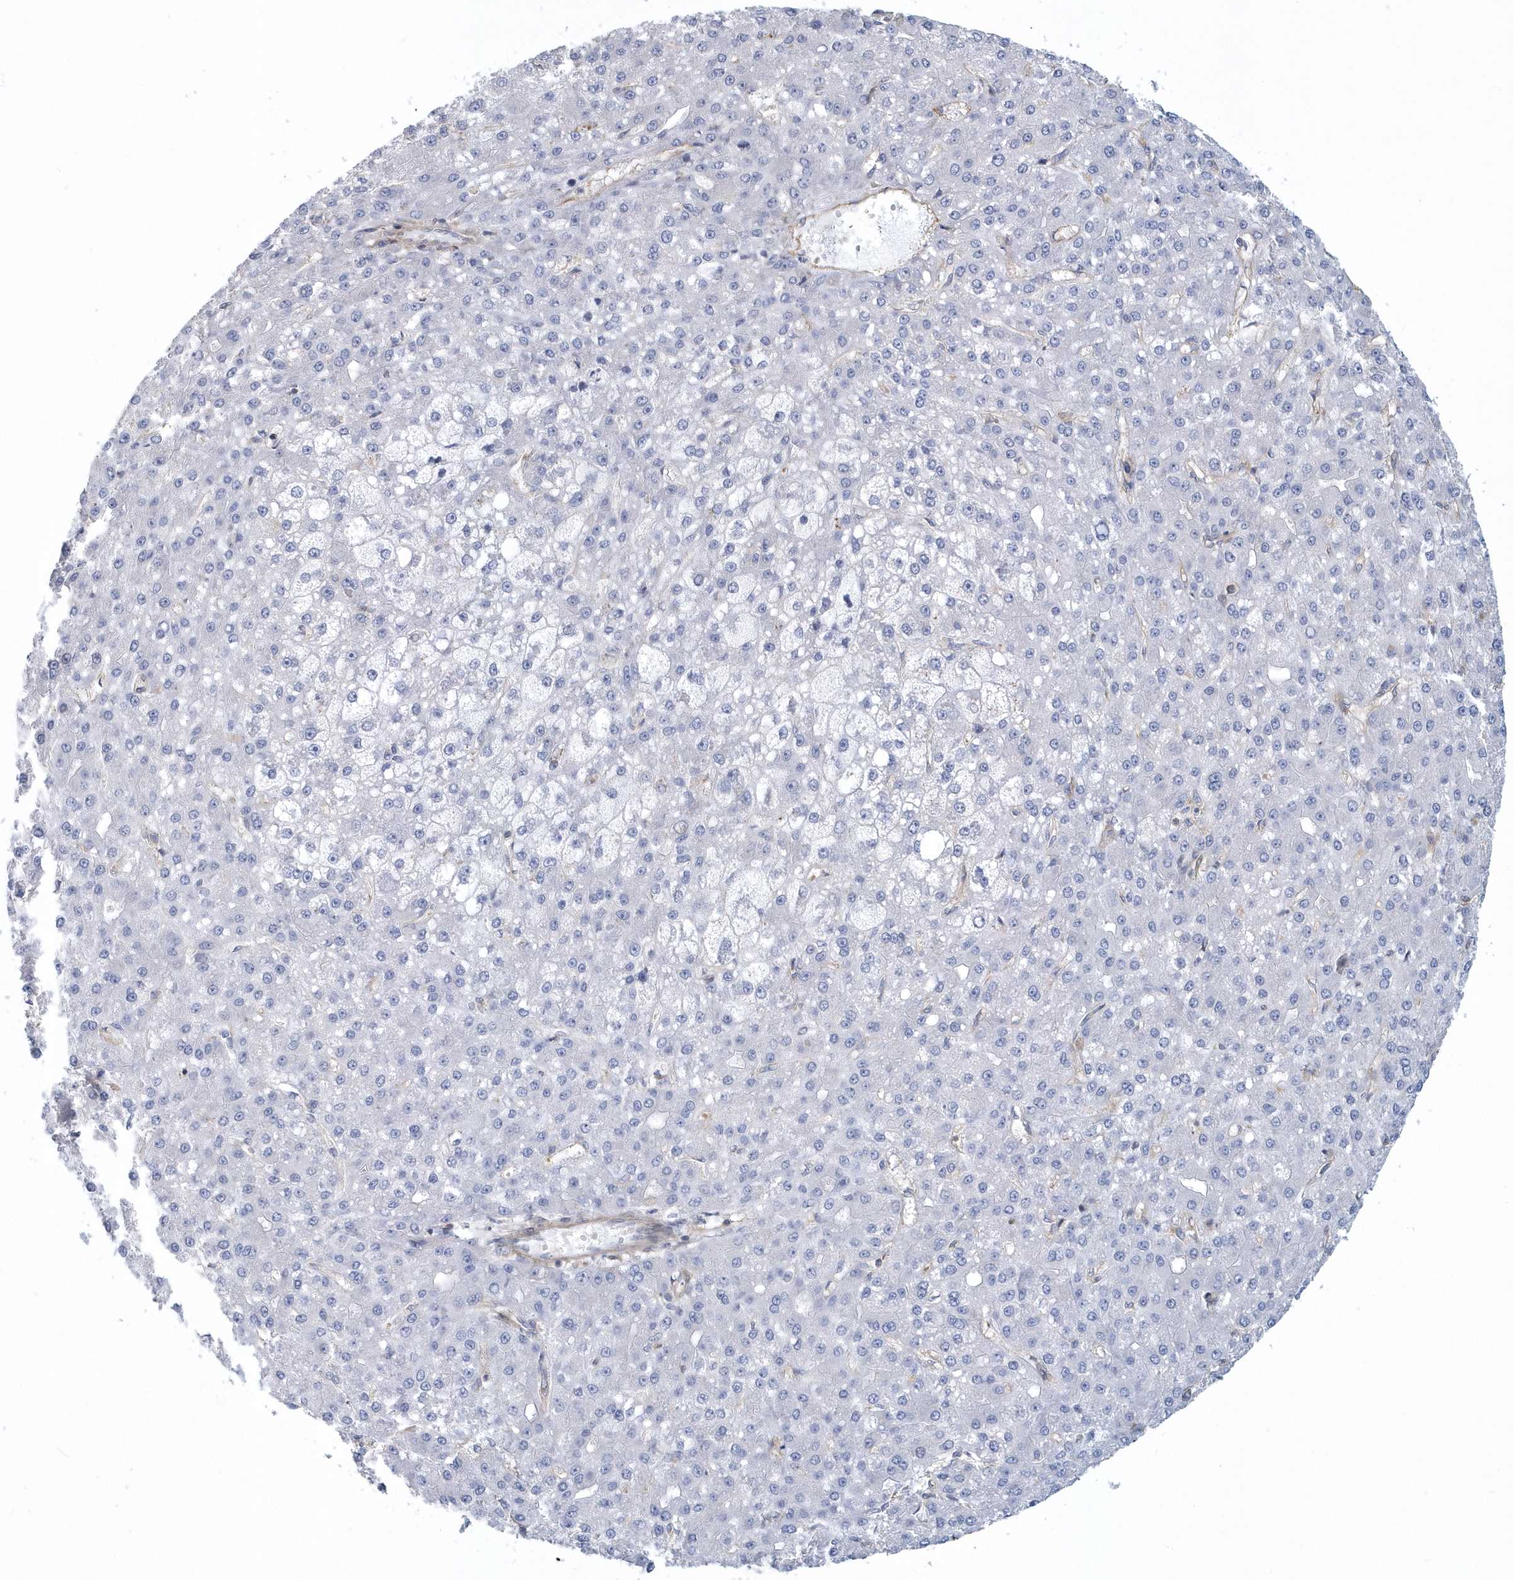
{"staining": {"intensity": "negative", "quantity": "none", "location": "none"}, "tissue": "liver cancer", "cell_type": "Tumor cells", "image_type": "cancer", "snomed": [{"axis": "morphology", "description": "Carcinoma, Hepatocellular, NOS"}, {"axis": "topography", "description": "Liver"}], "caption": "Immunohistochemistry histopathology image of liver cancer (hepatocellular carcinoma) stained for a protein (brown), which exhibits no staining in tumor cells.", "gene": "ARAP2", "patient": {"sex": "male", "age": 67}}